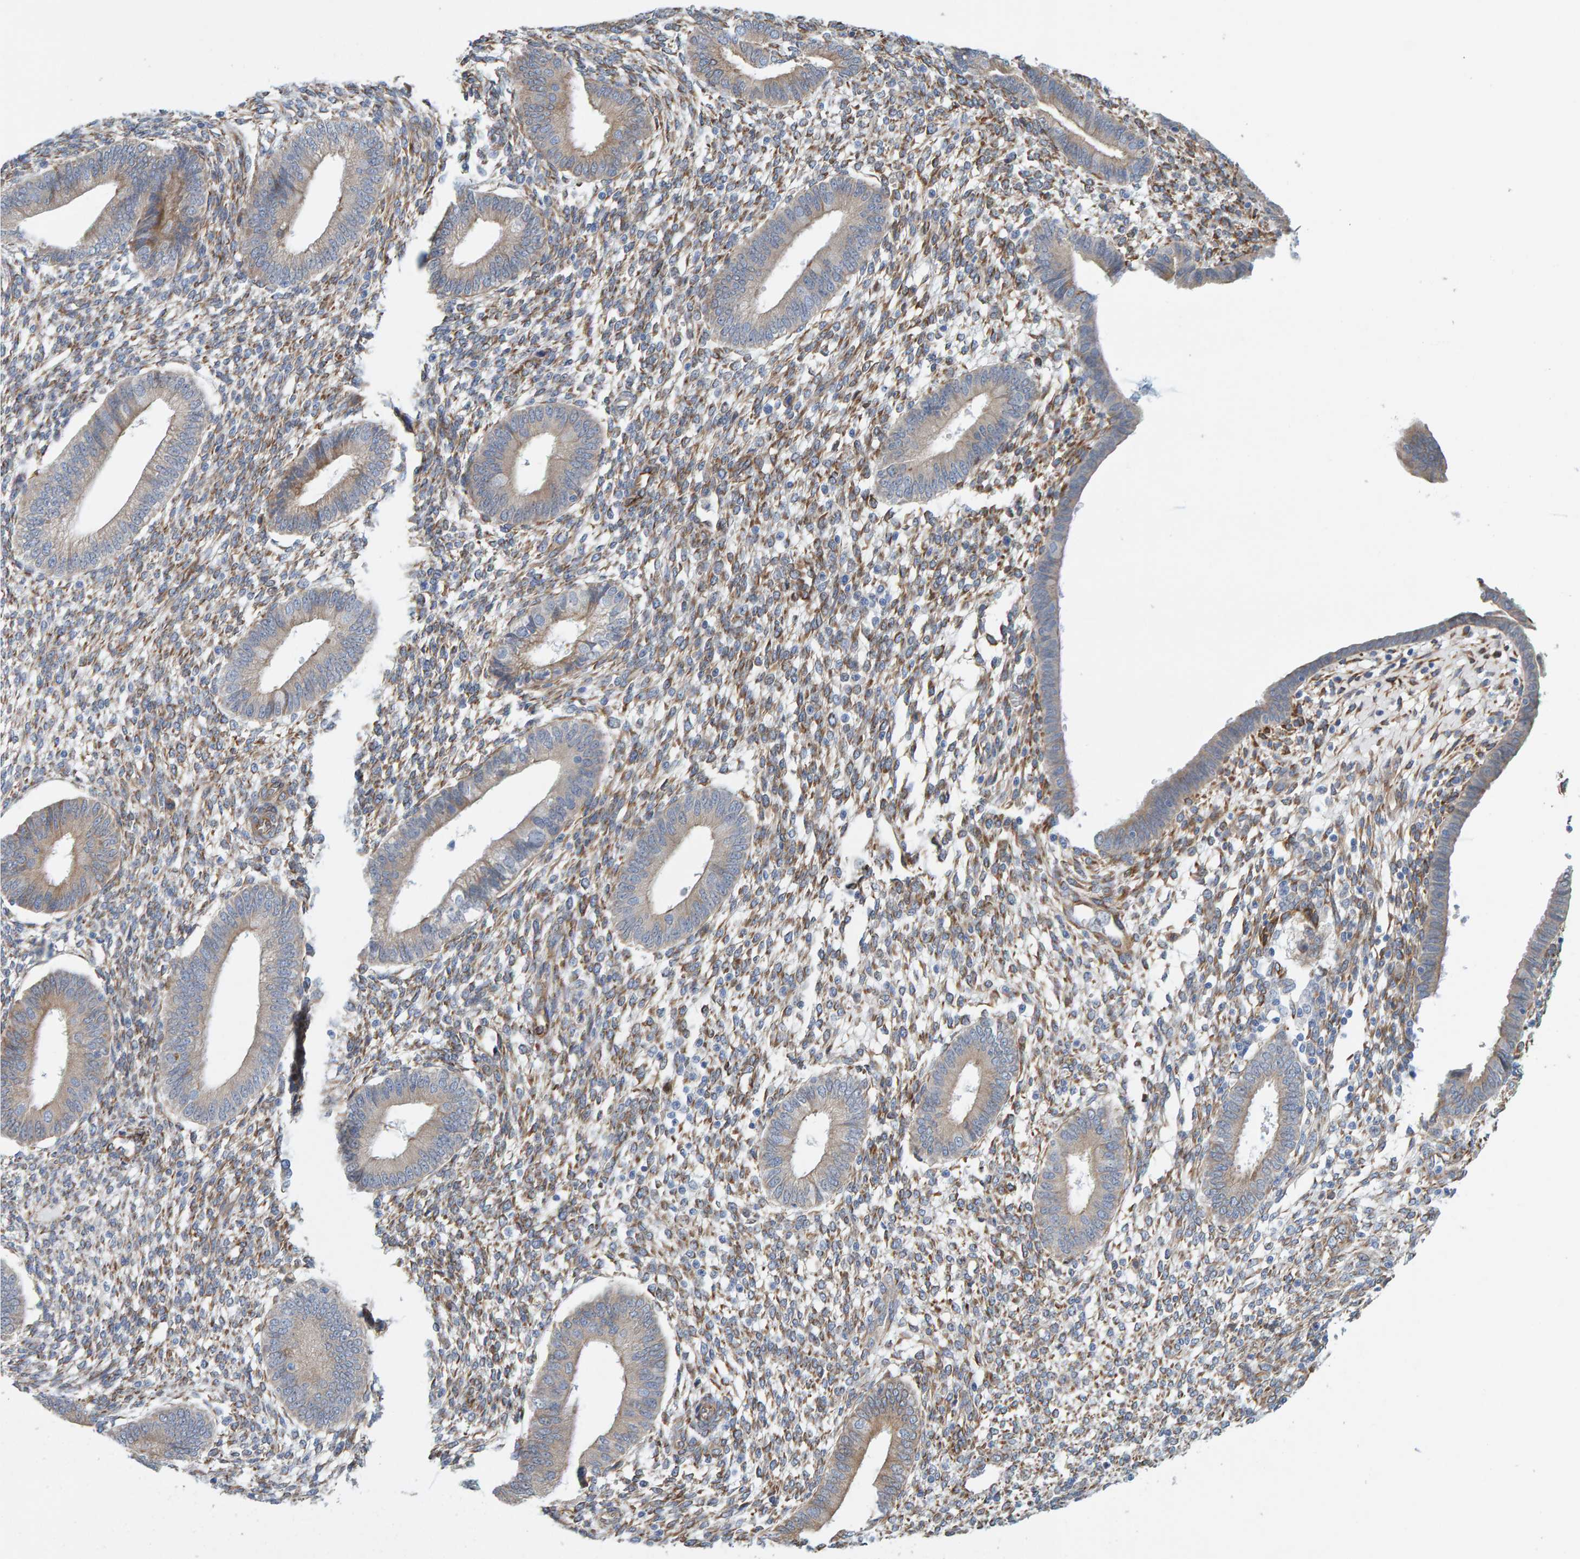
{"staining": {"intensity": "moderate", "quantity": "25%-75%", "location": "cytoplasmic/membranous"}, "tissue": "endometrium", "cell_type": "Cells in endometrial stroma", "image_type": "normal", "snomed": [{"axis": "morphology", "description": "Normal tissue, NOS"}, {"axis": "topography", "description": "Endometrium"}], "caption": "This image reveals immunohistochemistry staining of normal endometrium, with medium moderate cytoplasmic/membranous positivity in about 25%-75% of cells in endometrial stroma.", "gene": "MMP16", "patient": {"sex": "female", "age": 46}}